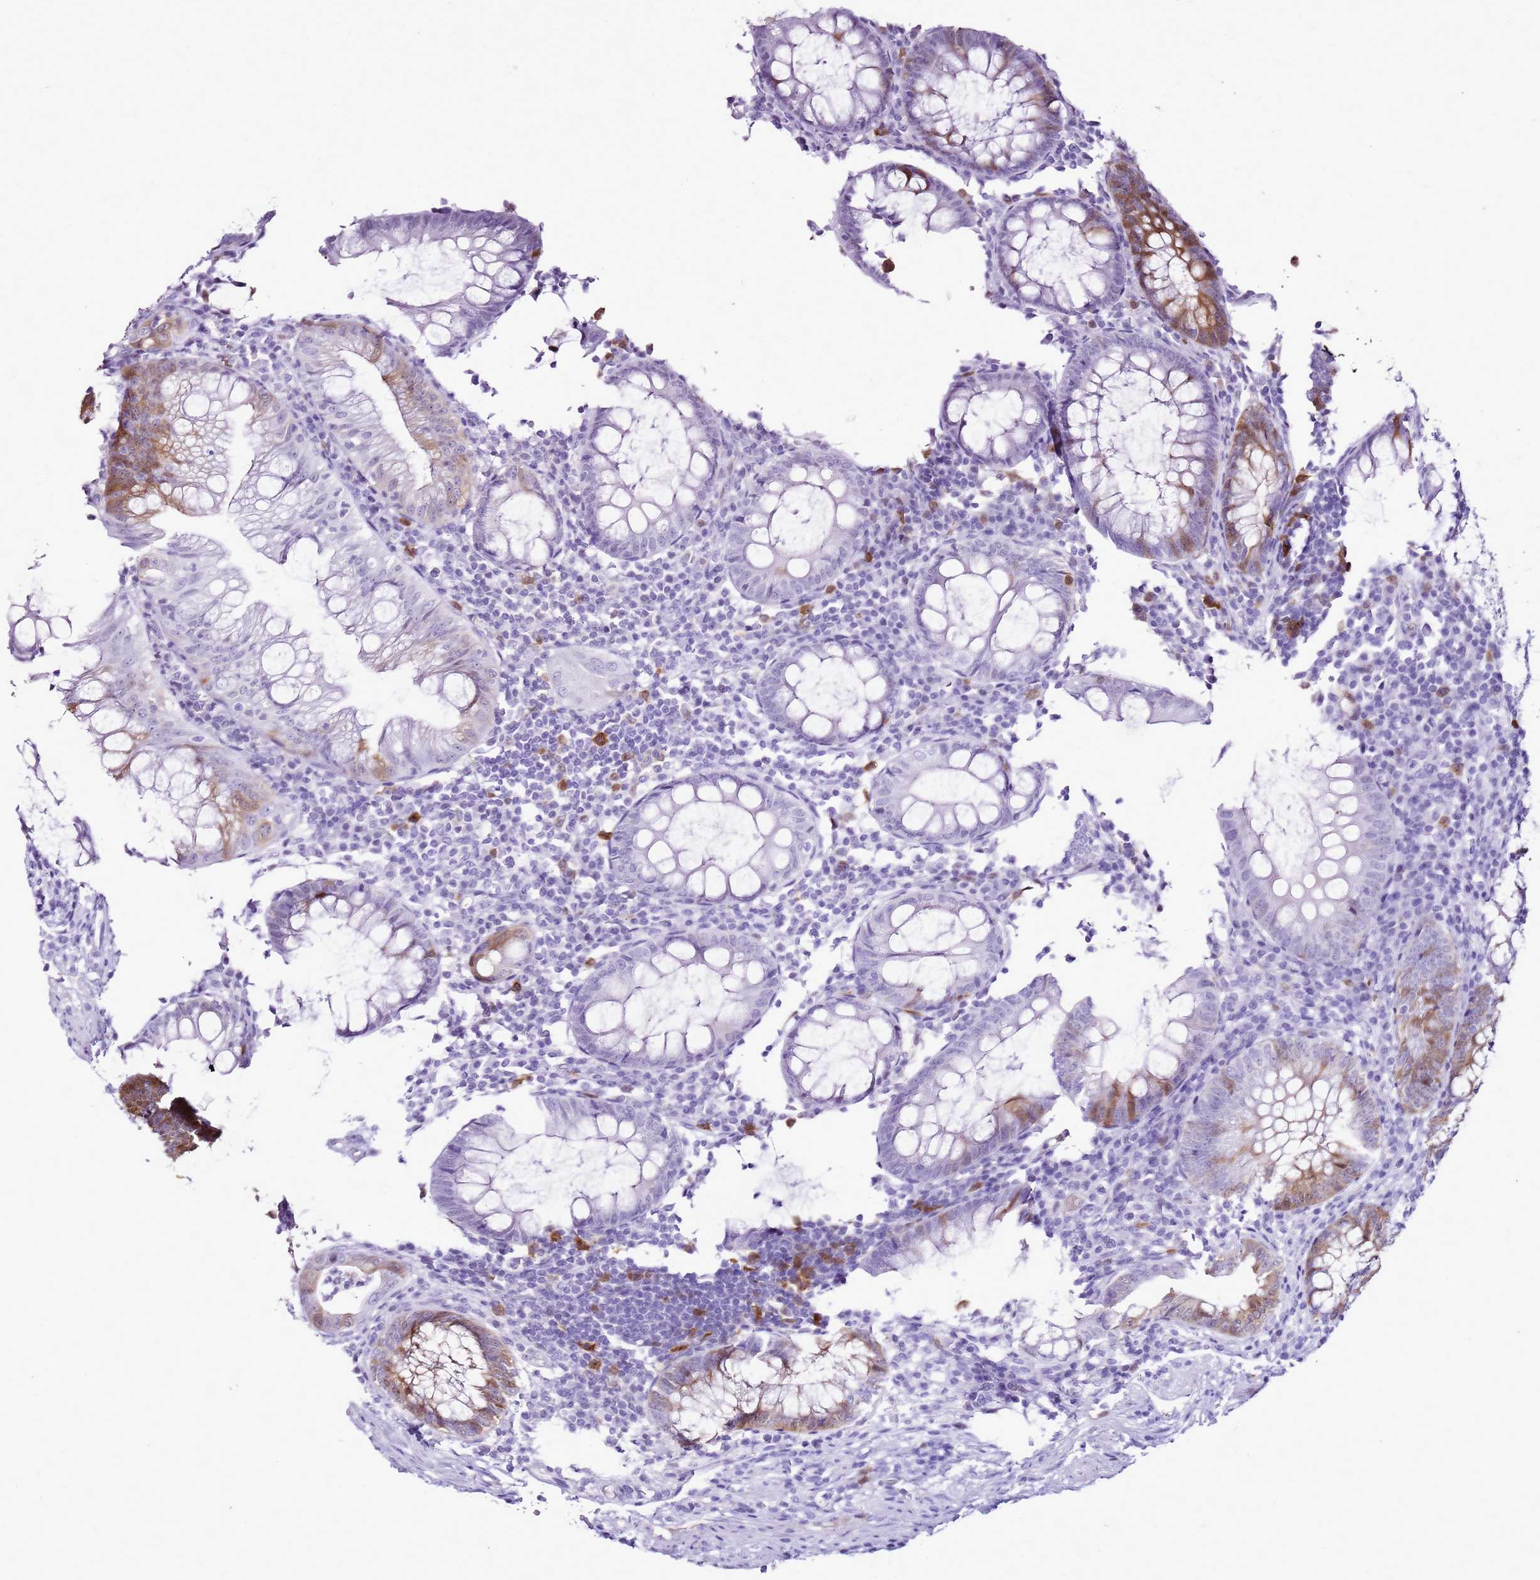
{"staining": {"intensity": "moderate", "quantity": "<25%", "location": "cytoplasmic/membranous"}, "tissue": "appendix", "cell_type": "Glandular cells", "image_type": "normal", "snomed": [{"axis": "morphology", "description": "Normal tissue, NOS"}, {"axis": "topography", "description": "Appendix"}], "caption": "This is a histology image of IHC staining of benign appendix, which shows moderate staining in the cytoplasmic/membranous of glandular cells.", "gene": "SPC25", "patient": {"sex": "male", "age": 83}}